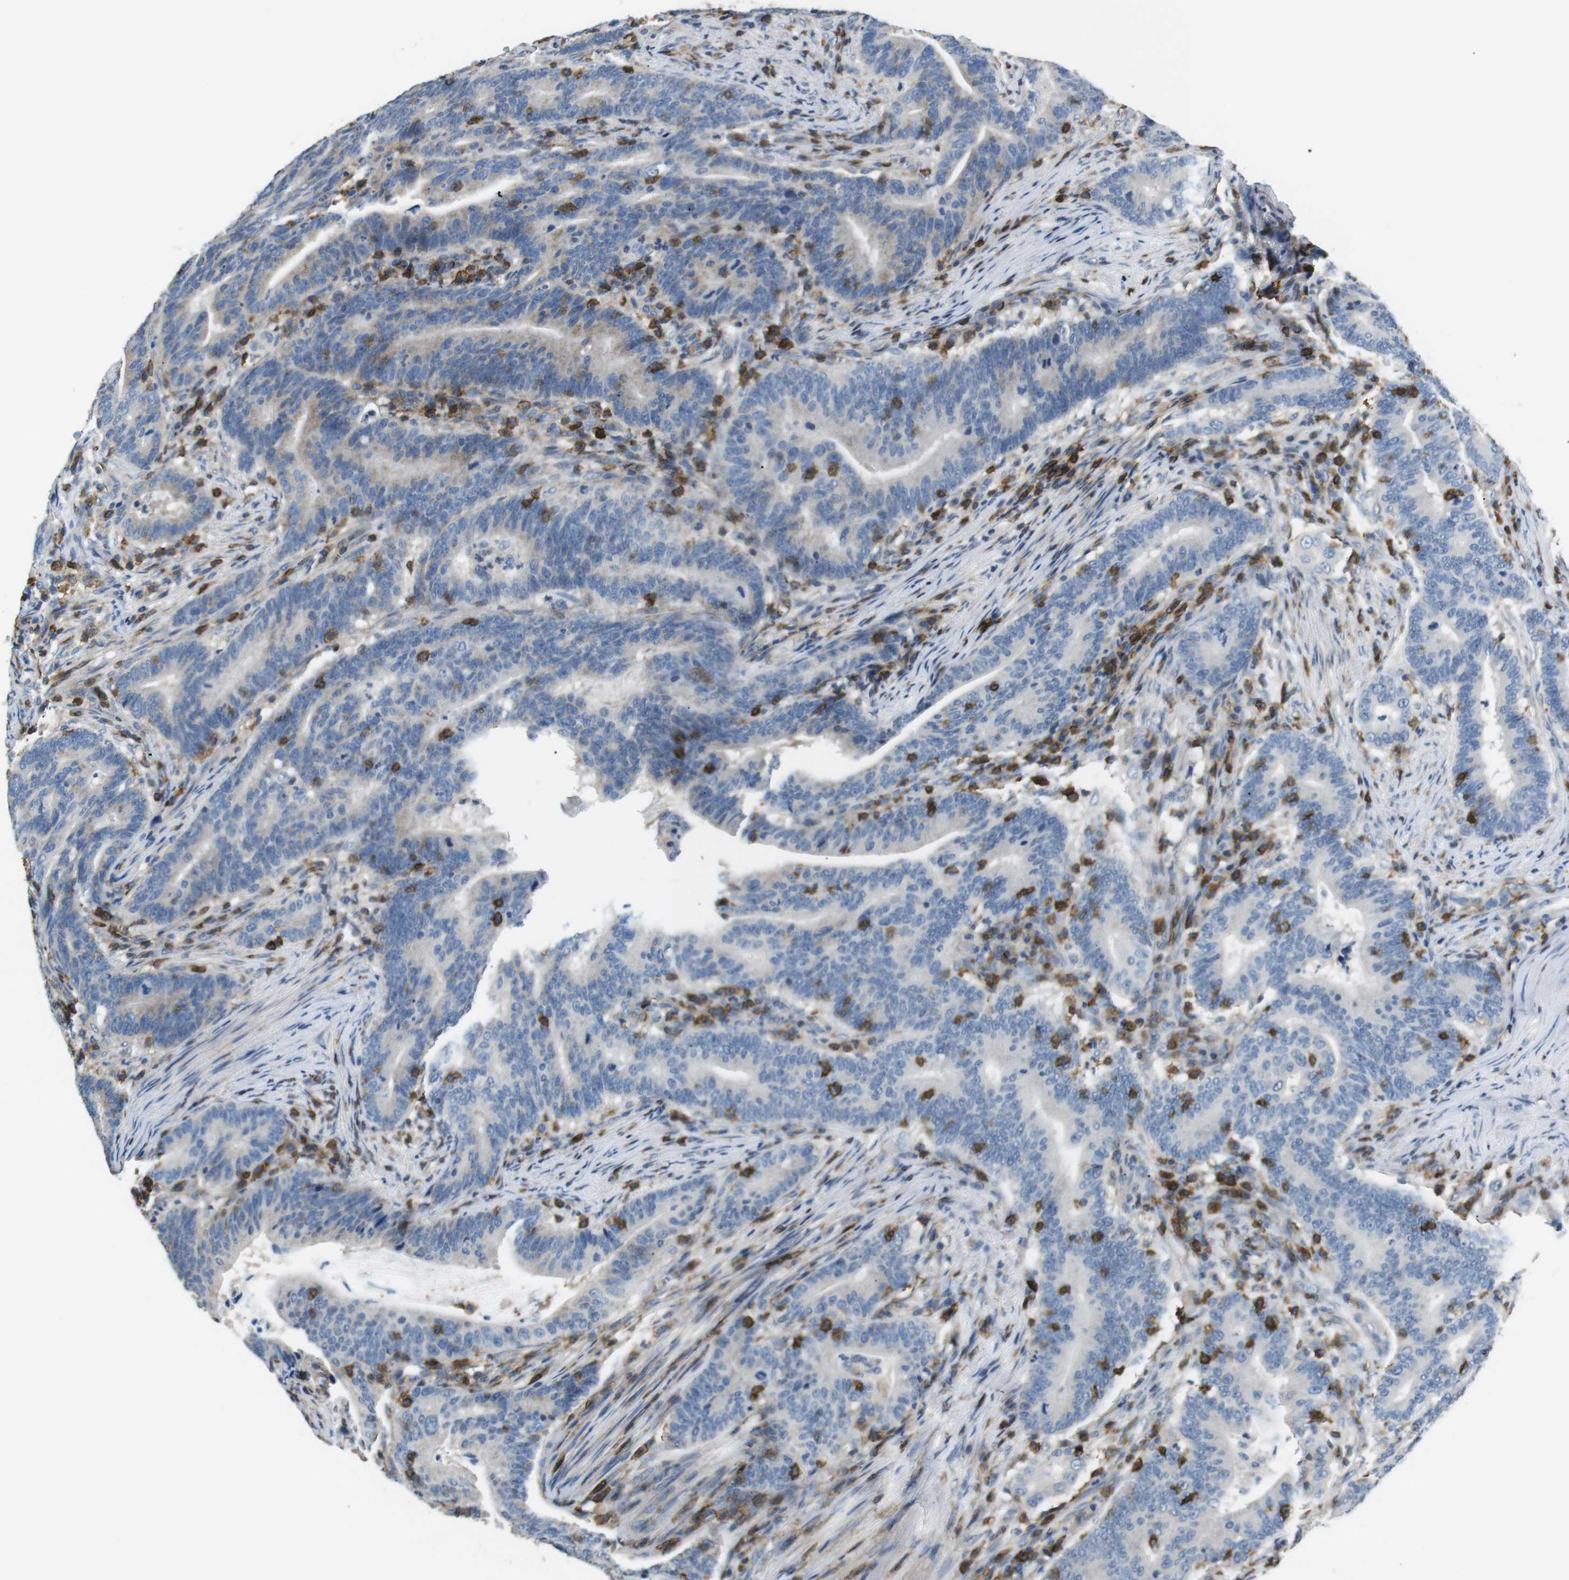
{"staining": {"intensity": "negative", "quantity": "none", "location": "none"}, "tissue": "colorectal cancer", "cell_type": "Tumor cells", "image_type": "cancer", "snomed": [{"axis": "morphology", "description": "Normal tissue, NOS"}, {"axis": "morphology", "description": "Adenocarcinoma, NOS"}, {"axis": "topography", "description": "Colon"}], "caption": "Immunohistochemistry photomicrograph of adenocarcinoma (colorectal) stained for a protein (brown), which demonstrates no positivity in tumor cells. Nuclei are stained in blue.", "gene": "CD6", "patient": {"sex": "female", "age": 66}}